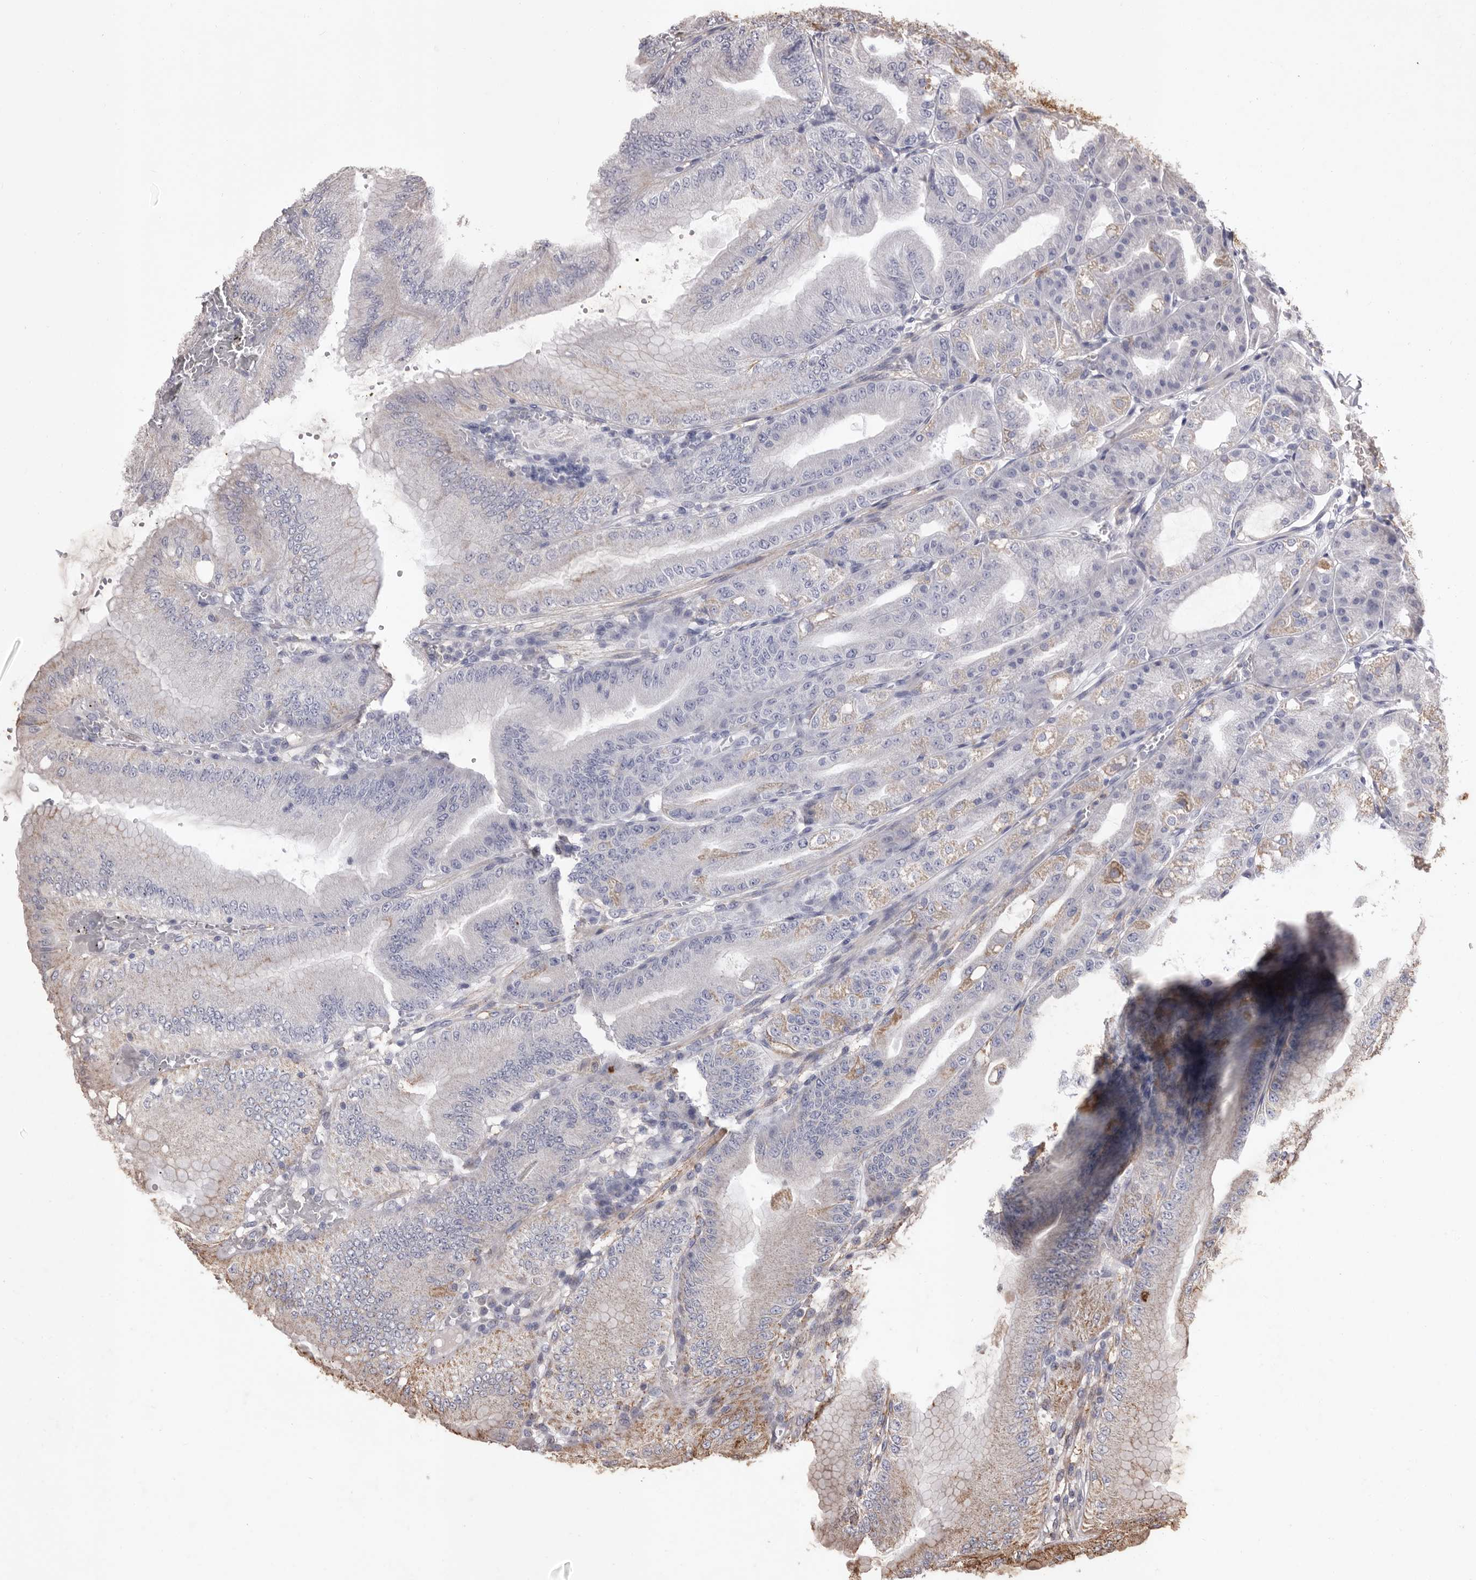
{"staining": {"intensity": "moderate", "quantity": "25%-75%", "location": "cytoplasmic/membranous"}, "tissue": "stomach", "cell_type": "Glandular cells", "image_type": "normal", "snomed": [{"axis": "morphology", "description": "Normal tissue, NOS"}, {"axis": "topography", "description": "Stomach, lower"}], "caption": "Immunohistochemical staining of benign stomach demonstrates moderate cytoplasmic/membranous protein staining in approximately 25%-75% of glandular cells. The protein is shown in brown color, while the nuclei are stained blue.", "gene": "CXCL14", "patient": {"sex": "male", "age": 71}}